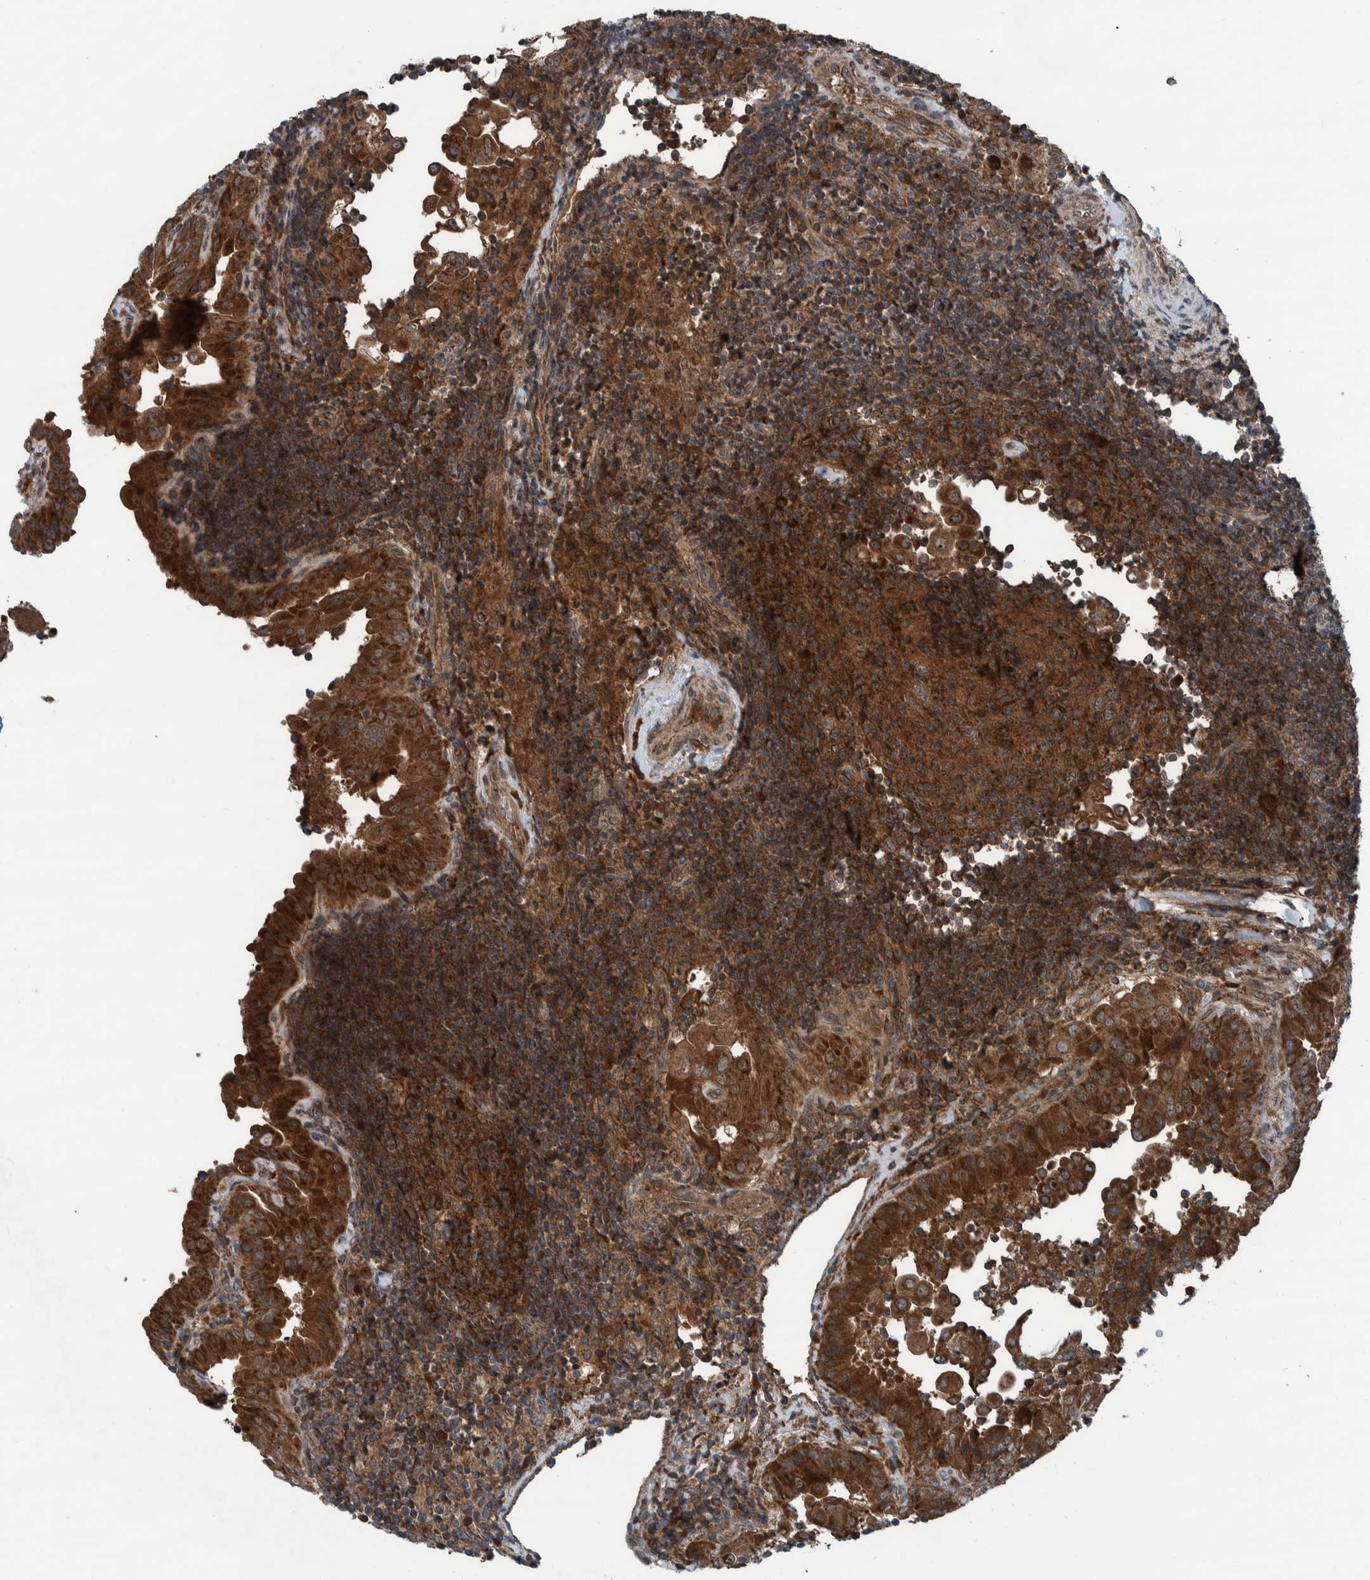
{"staining": {"intensity": "strong", "quantity": ">75%", "location": "cytoplasmic/membranous"}, "tissue": "thyroid cancer", "cell_type": "Tumor cells", "image_type": "cancer", "snomed": [{"axis": "morphology", "description": "Papillary adenocarcinoma, NOS"}, {"axis": "topography", "description": "Thyroid gland"}], "caption": "Brown immunohistochemical staining in human thyroid cancer (papillary adenocarcinoma) displays strong cytoplasmic/membranous positivity in approximately >75% of tumor cells.", "gene": "CUEDC1", "patient": {"sex": "male", "age": 33}}